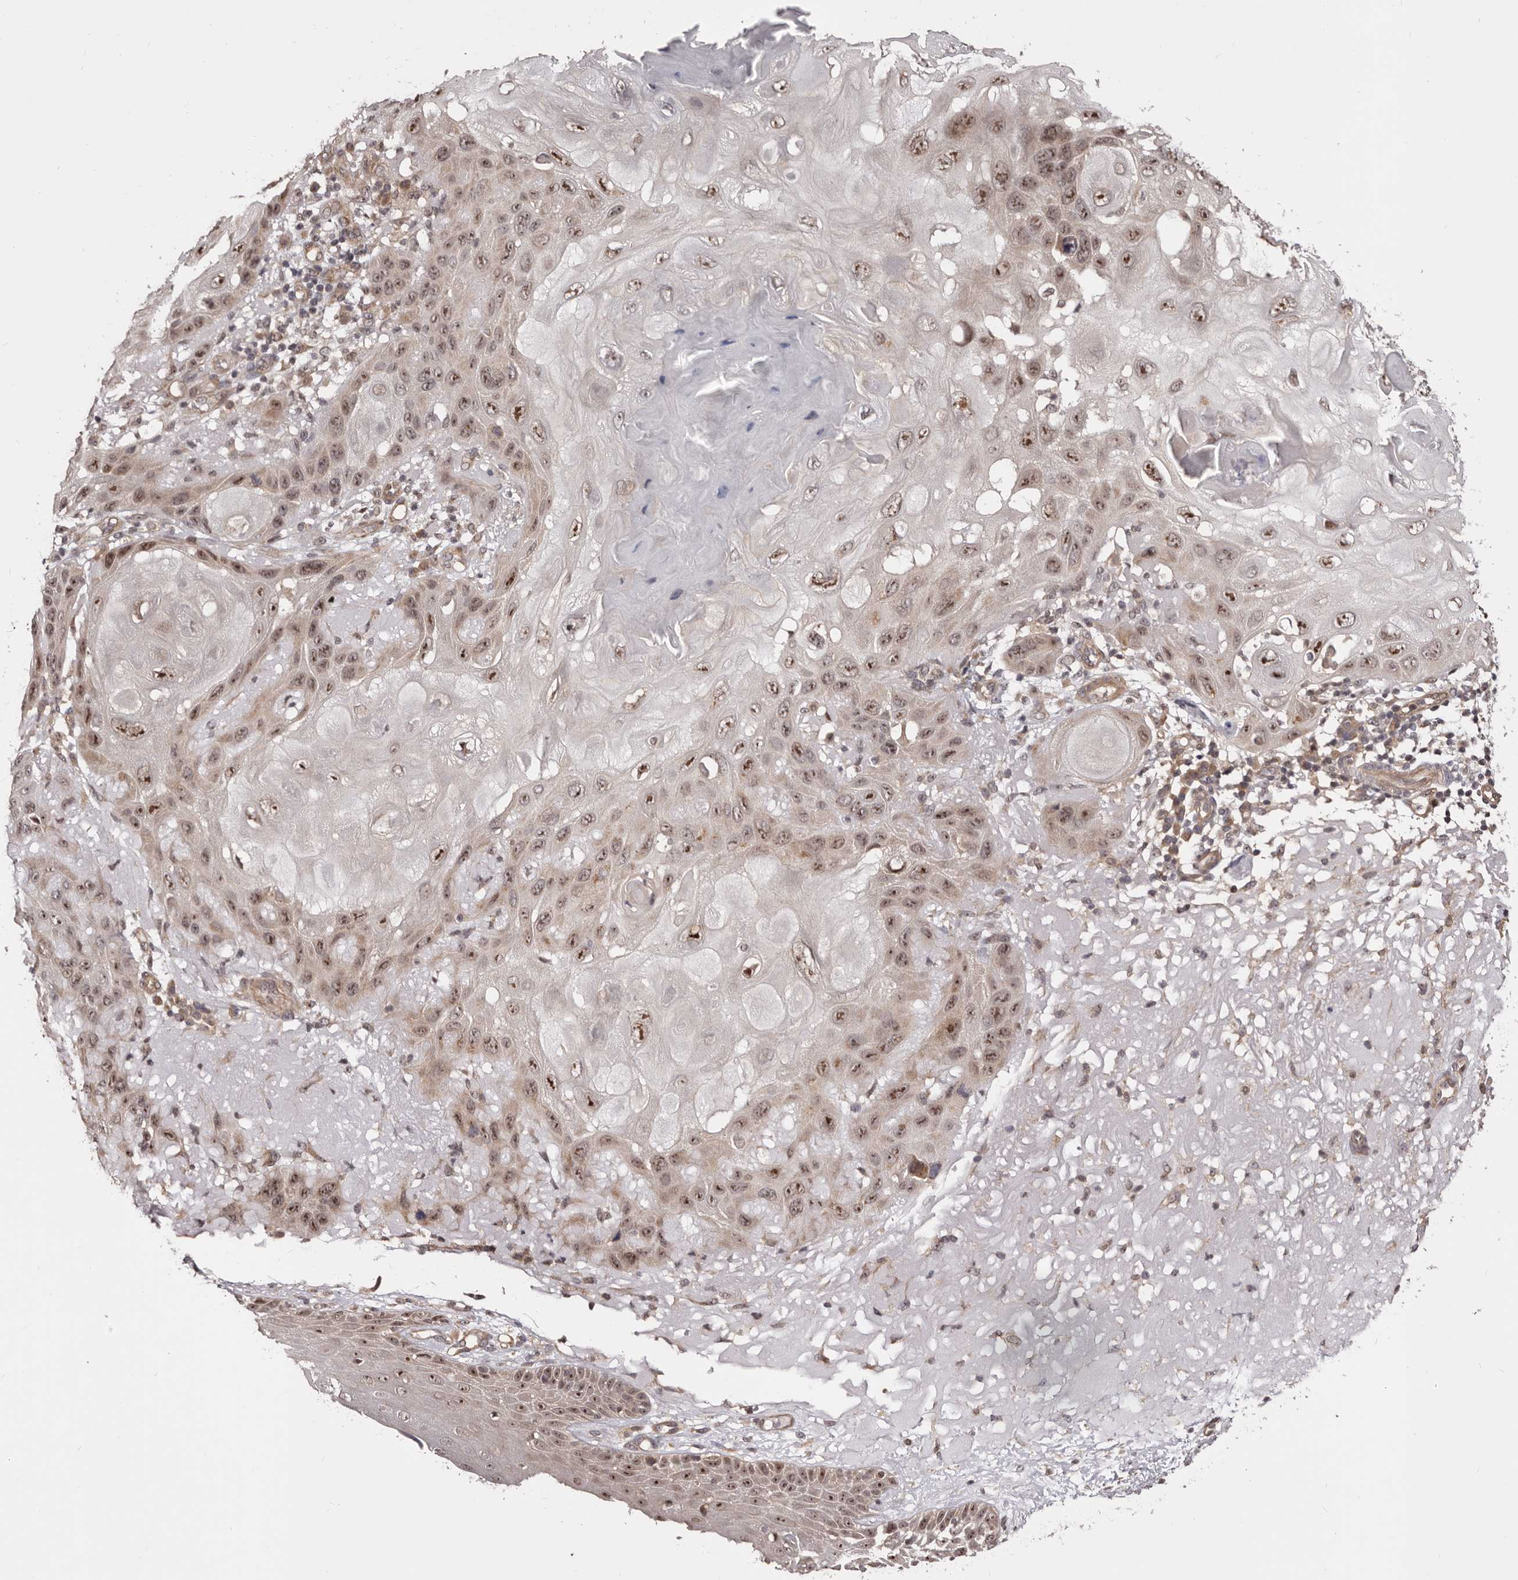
{"staining": {"intensity": "moderate", "quantity": ">75%", "location": "nuclear"}, "tissue": "skin cancer", "cell_type": "Tumor cells", "image_type": "cancer", "snomed": [{"axis": "morphology", "description": "Normal tissue, NOS"}, {"axis": "morphology", "description": "Squamous cell carcinoma, NOS"}, {"axis": "topography", "description": "Skin"}], "caption": "Protein analysis of squamous cell carcinoma (skin) tissue shows moderate nuclear positivity in about >75% of tumor cells. The protein is stained brown, and the nuclei are stained in blue (DAB IHC with brightfield microscopy, high magnification).", "gene": "NOL12", "patient": {"sex": "female", "age": 96}}